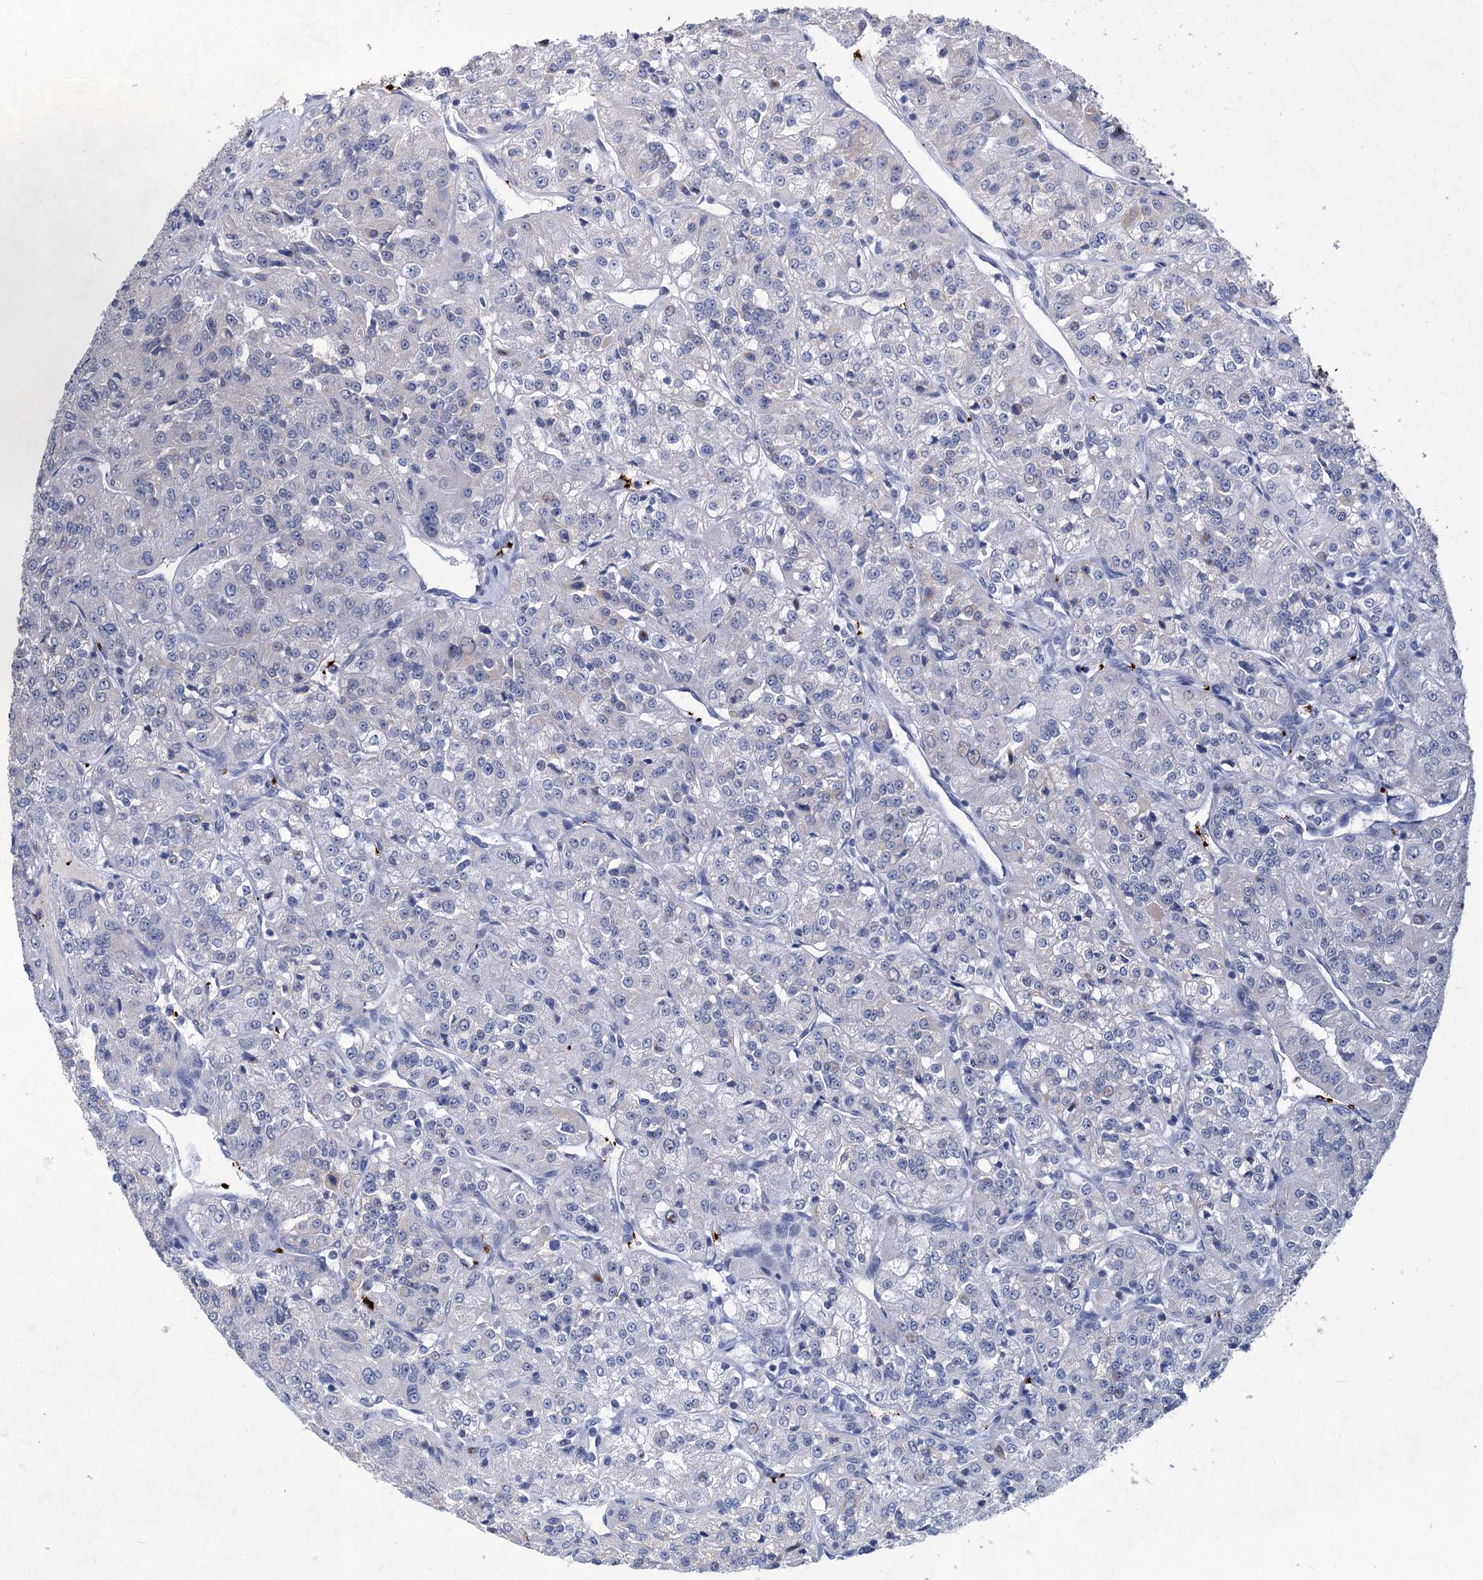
{"staining": {"intensity": "negative", "quantity": "none", "location": "none"}, "tissue": "renal cancer", "cell_type": "Tumor cells", "image_type": "cancer", "snomed": [{"axis": "morphology", "description": "Adenocarcinoma, NOS"}, {"axis": "topography", "description": "Kidney"}], "caption": "This is an IHC micrograph of human renal cancer. There is no staining in tumor cells.", "gene": "MON2", "patient": {"sex": "female", "age": 63}}